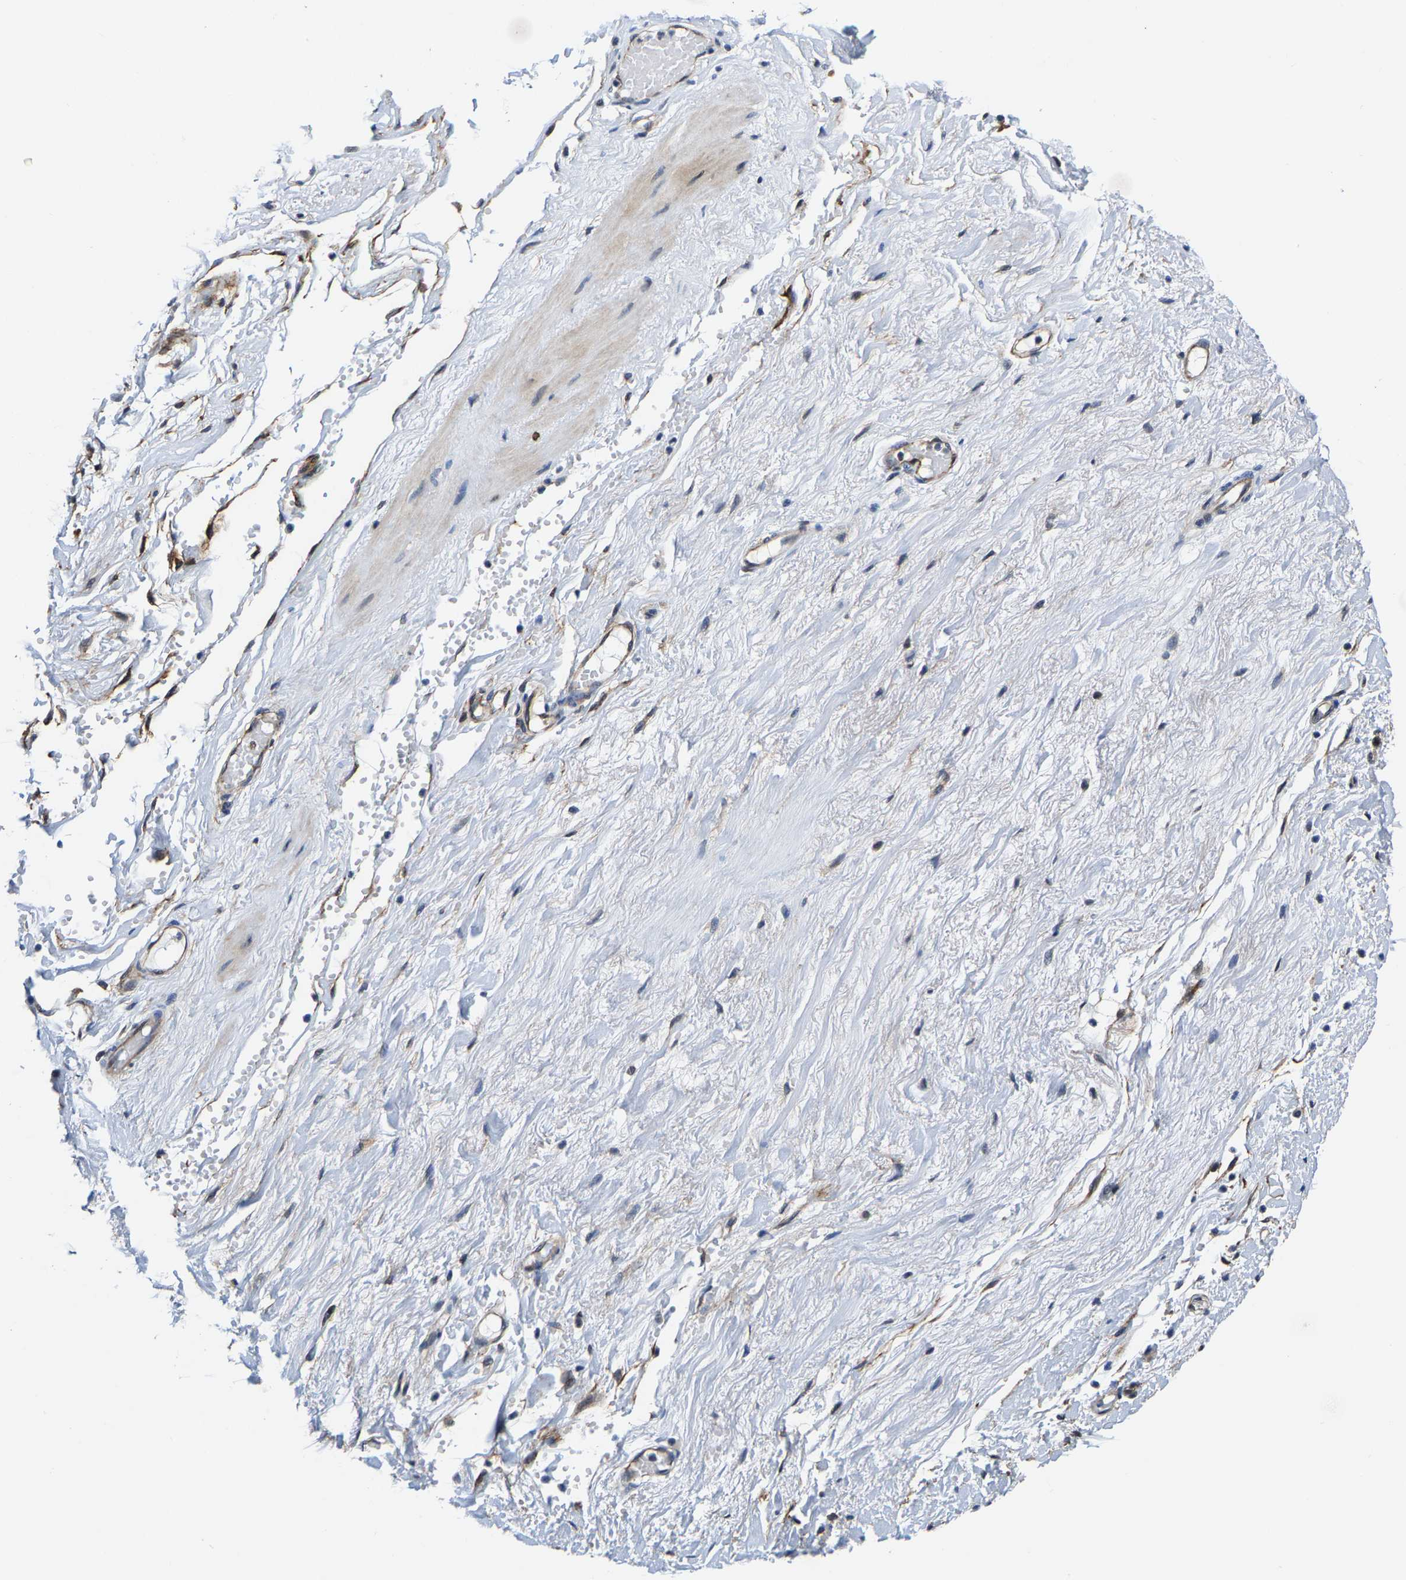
{"staining": {"intensity": "negative", "quantity": "none", "location": "none"}, "tissue": "adipose tissue", "cell_type": "Adipocytes", "image_type": "normal", "snomed": [{"axis": "morphology", "description": "Normal tissue, NOS"}, {"axis": "topography", "description": "Soft tissue"}], "caption": "The IHC photomicrograph has no significant staining in adipocytes of adipose tissue.", "gene": "GTPBP10", "patient": {"sex": "male", "age": 72}}